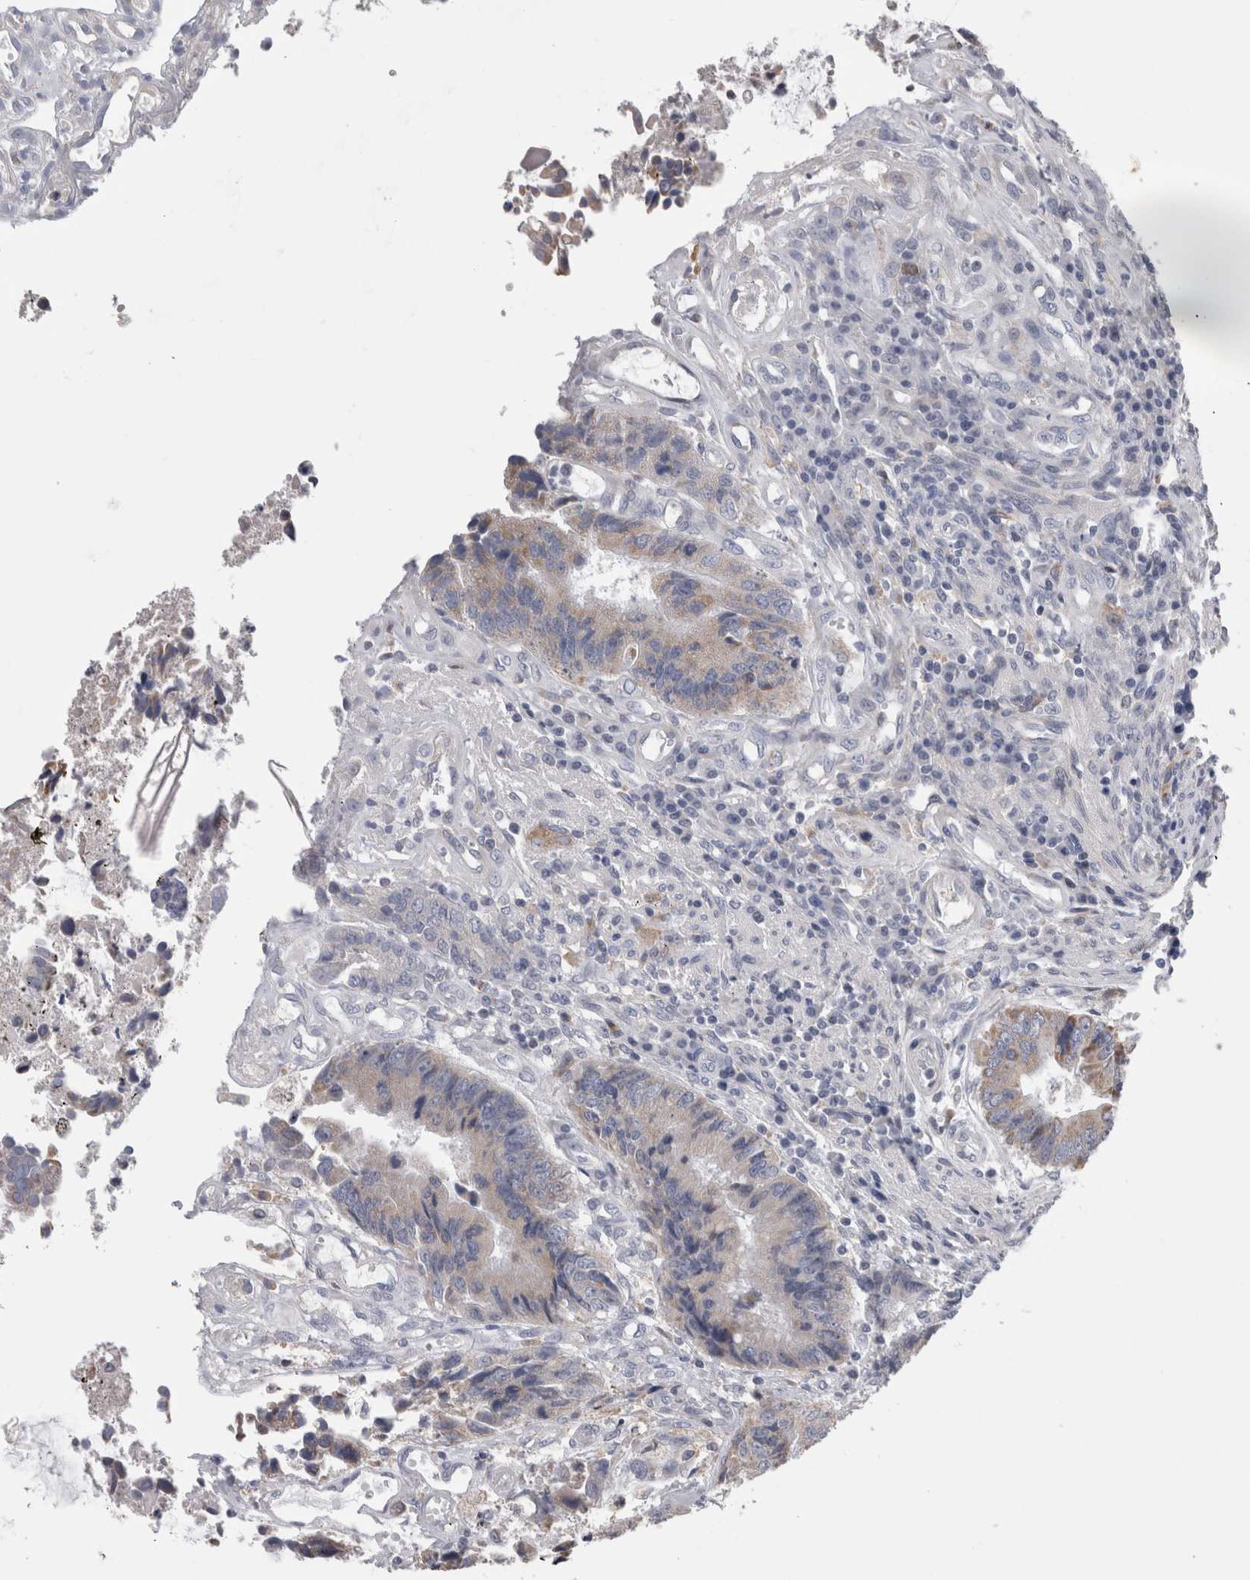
{"staining": {"intensity": "weak", "quantity": "<25%", "location": "cytoplasmic/membranous"}, "tissue": "colorectal cancer", "cell_type": "Tumor cells", "image_type": "cancer", "snomed": [{"axis": "morphology", "description": "Adenocarcinoma, NOS"}, {"axis": "topography", "description": "Rectum"}], "caption": "DAB immunohistochemical staining of human colorectal adenocarcinoma demonstrates no significant staining in tumor cells.", "gene": "GDAP1", "patient": {"sex": "male", "age": 84}}